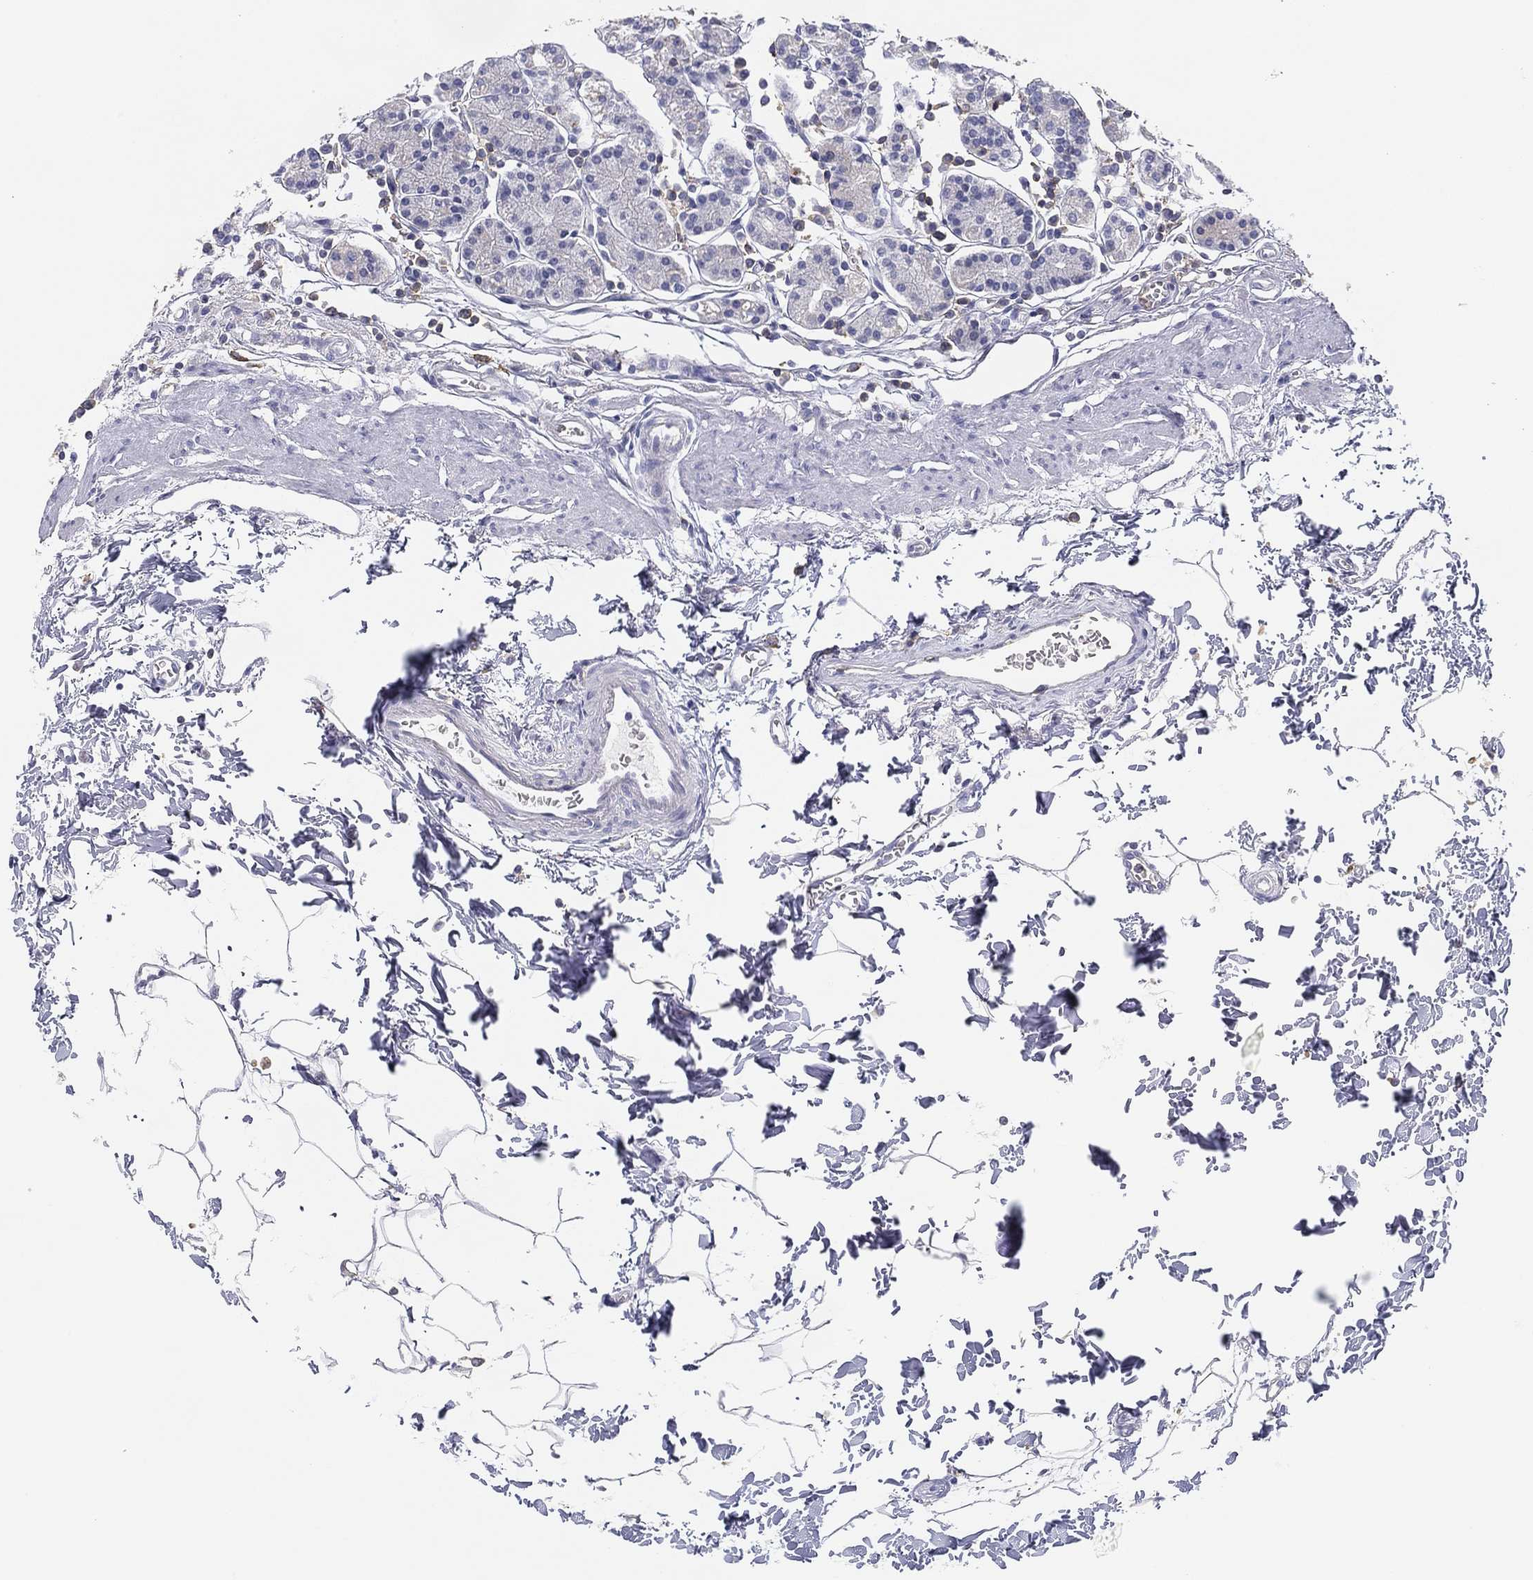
{"staining": {"intensity": "negative", "quantity": "none", "location": "none"}, "tissue": "stomach", "cell_type": "Glandular cells", "image_type": "normal", "snomed": [{"axis": "morphology", "description": "Normal tissue, NOS"}, {"axis": "topography", "description": "Stomach, upper"}, {"axis": "topography", "description": "Stomach"}], "caption": "IHC micrograph of benign stomach: stomach stained with DAB (3,3'-diaminobenzidine) demonstrates no significant protein expression in glandular cells.", "gene": "SELPLG", "patient": {"sex": "male", "age": 62}}